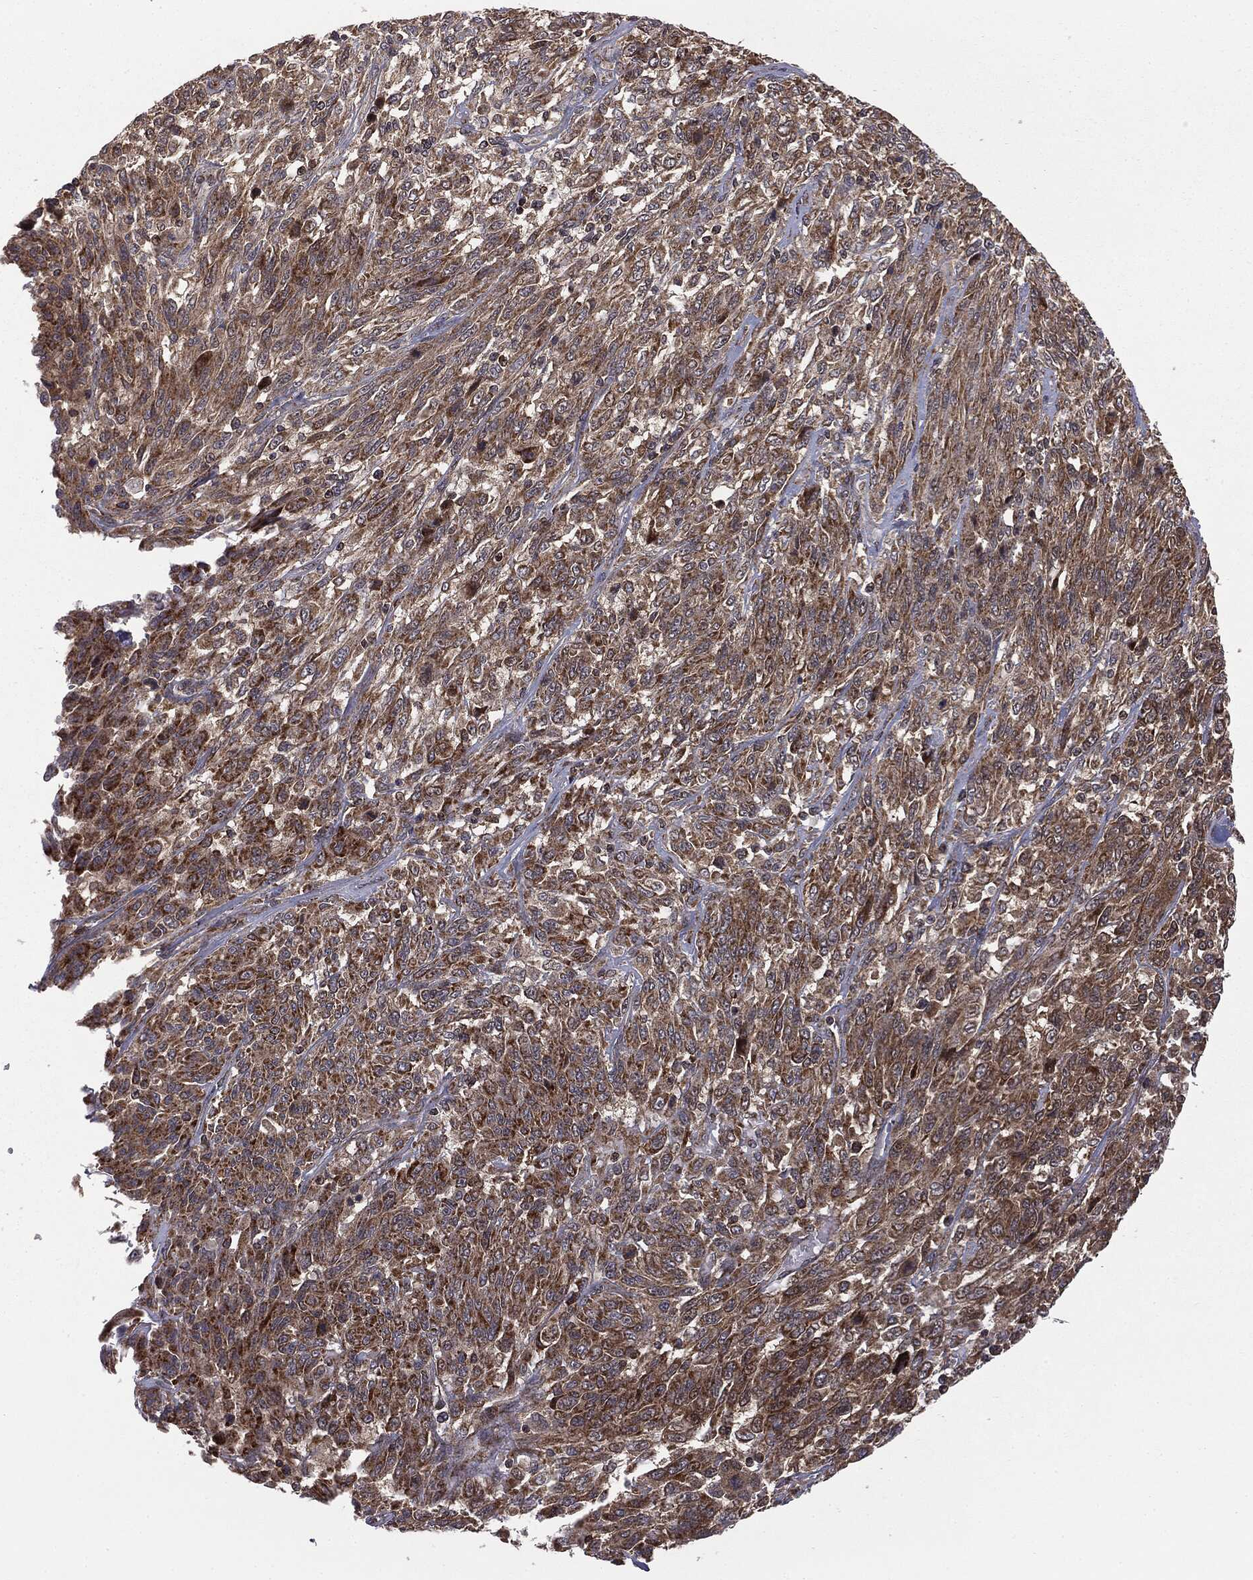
{"staining": {"intensity": "strong", "quantity": ">75%", "location": "cytoplasmic/membranous"}, "tissue": "melanoma", "cell_type": "Tumor cells", "image_type": "cancer", "snomed": [{"axis": "morphology", "description": "Malignant melanoma, NOS"}, {"axis": "topography", "description": "Skin"}], "caption": "Protein expression analysis of malignant melanoma demonstrates strong cytoplasmic/membranous positivity in about >75% of tumor cells.", "gene": "MTOR", "patient": {"sex": "female", "age": 91}}